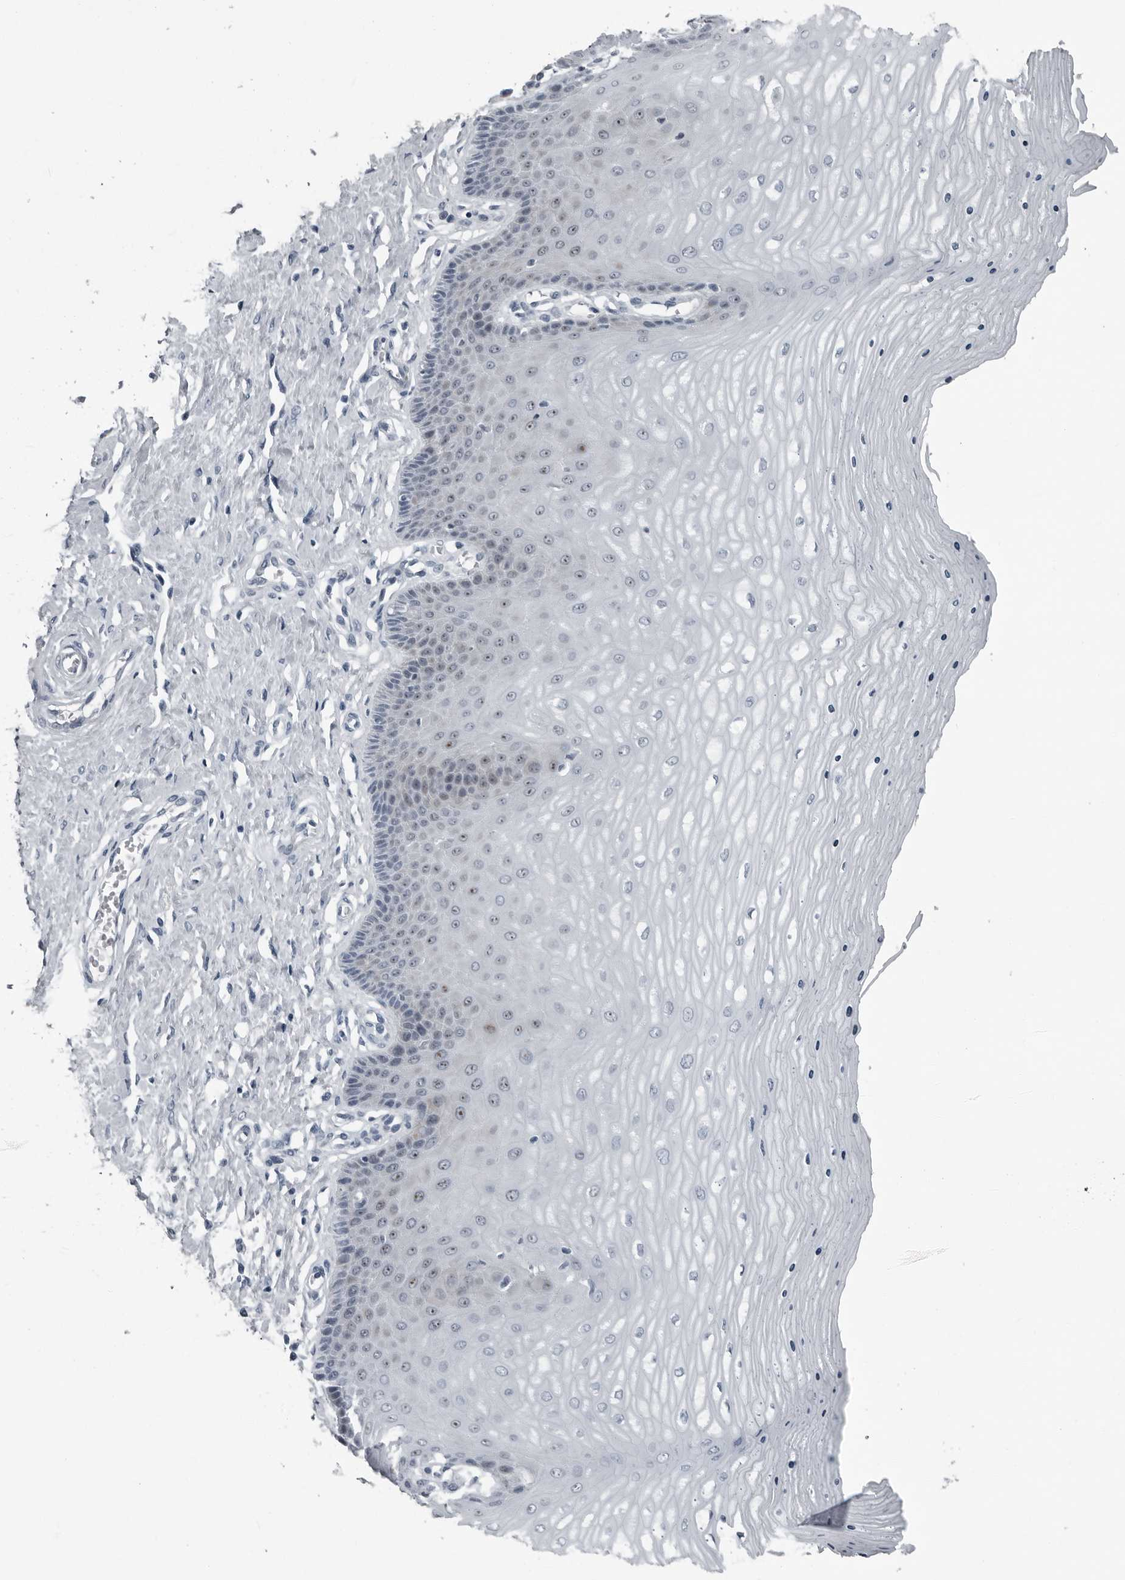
{"staining": {"intensity": "negative", "quantity": "none", "location": "none"}, "tissue": "cervix", "cell_type": "Glandular cells", "image_type": "normal", "snomed": [{"axis": "morphology", "description": "Normal tissue, NOS"}, {"axis": "topography", "description": "Cervix"}], "caption": "Glandular cells show no significant staining in unremarkable cervix. (Stains: DAB IHC with hematoxylin counter stain, Microscopy: brightfield microscopy at high magnification).", "gene": "PDCD11", "patient": {"sex": "female", "age": 55}}